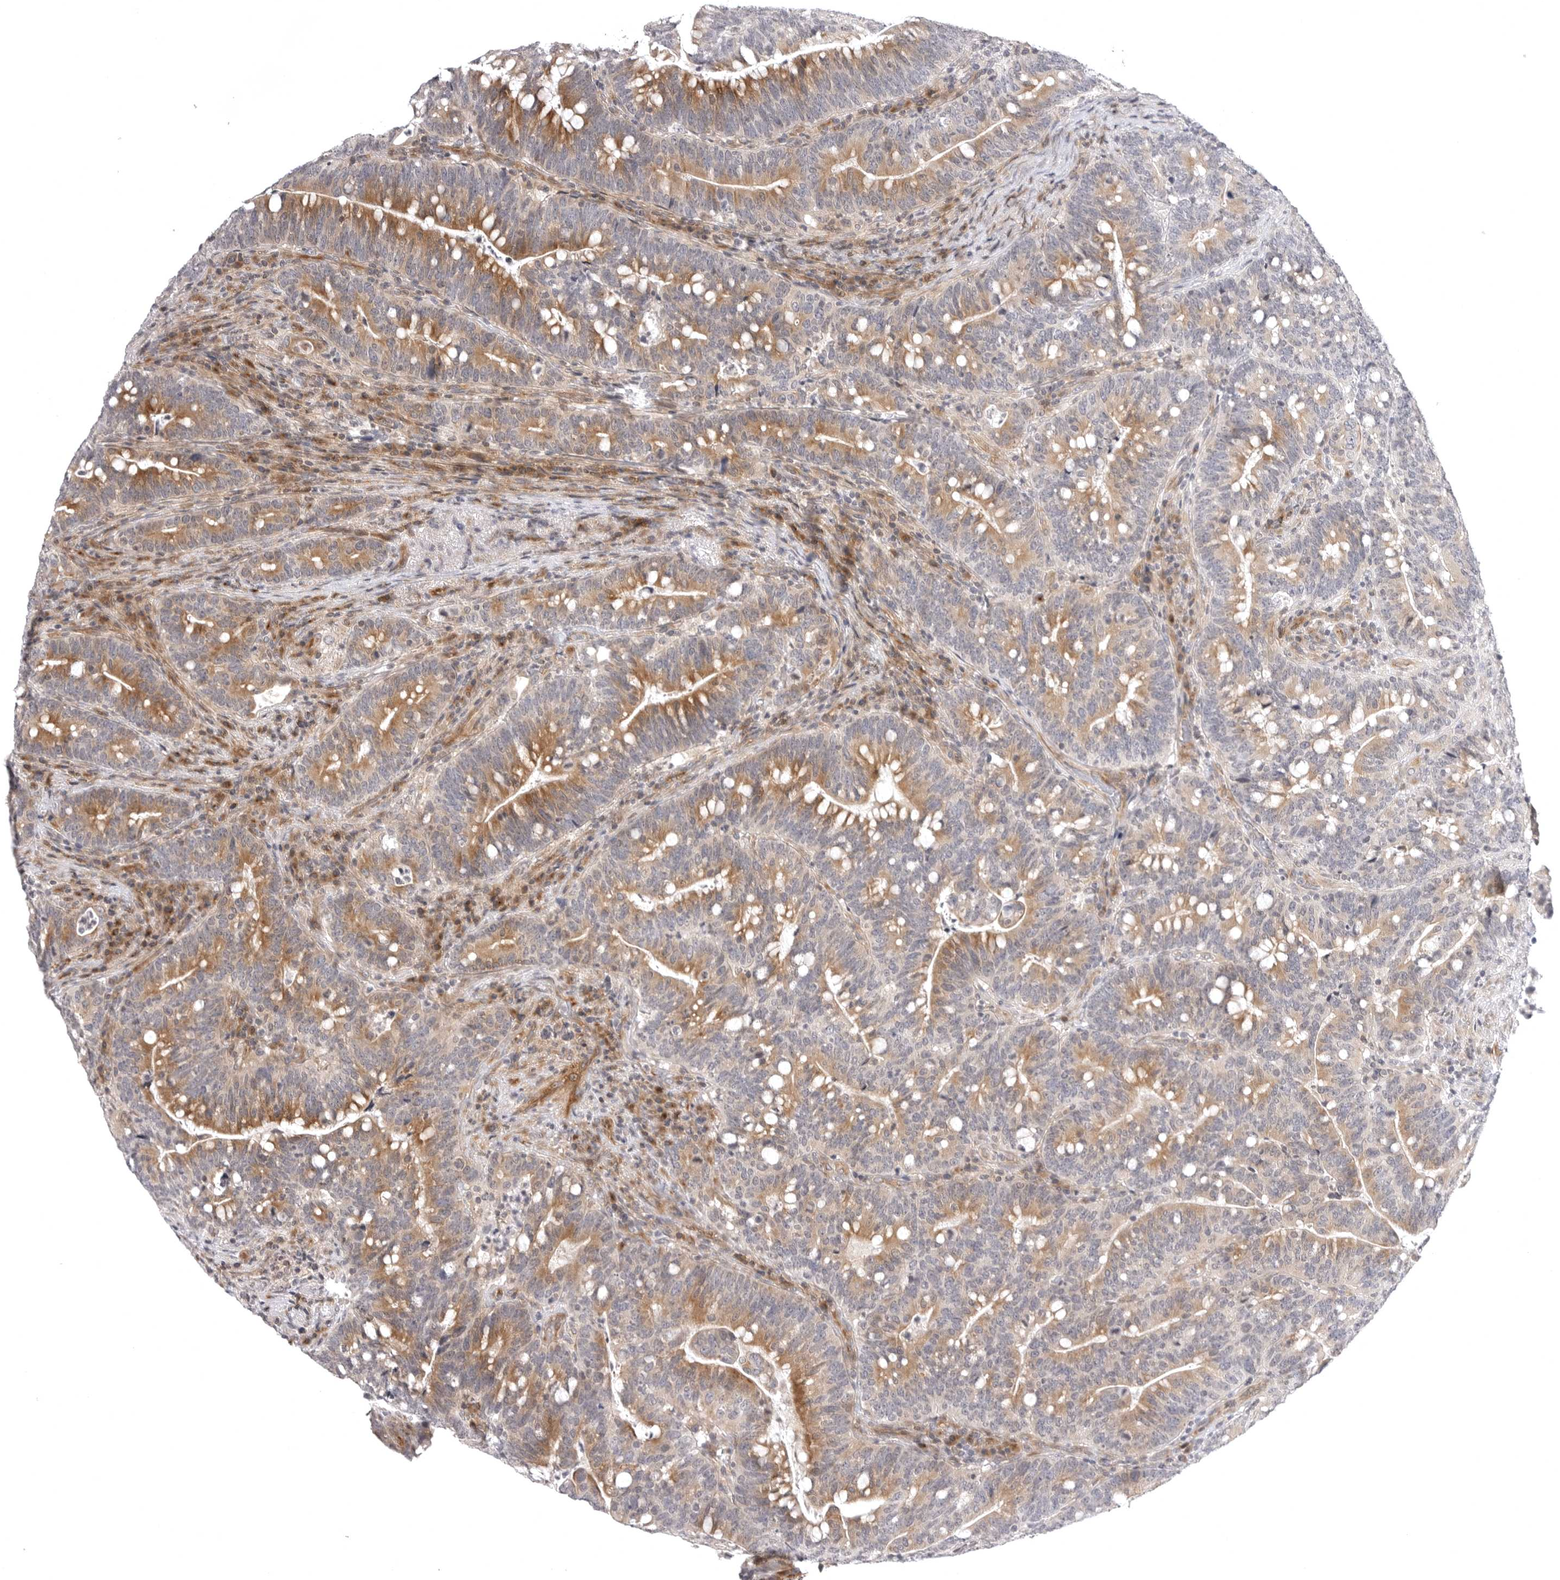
{"staining": {"intensity": "moderate", "quantity": ">75%", "location": "cytoplasmic/membranous"}, "tissue": "colorectal cancer", "cell_type": "Tumor cells", "image_type": "cancer", "snomed": [{"axis": "morphology", "description": "Adenocarcinoma, NOS"}, {"axis": "topography", "description": "Colon"}], "caption": "Colorectal adenocarcinoma stained with a brown dye demonstrates moderate cytoplasmic/membranous positive positivity in approximately >75% of tumor cells.", "gene": "CD300LD", "patient": {"sex": "female", "age": 66}}